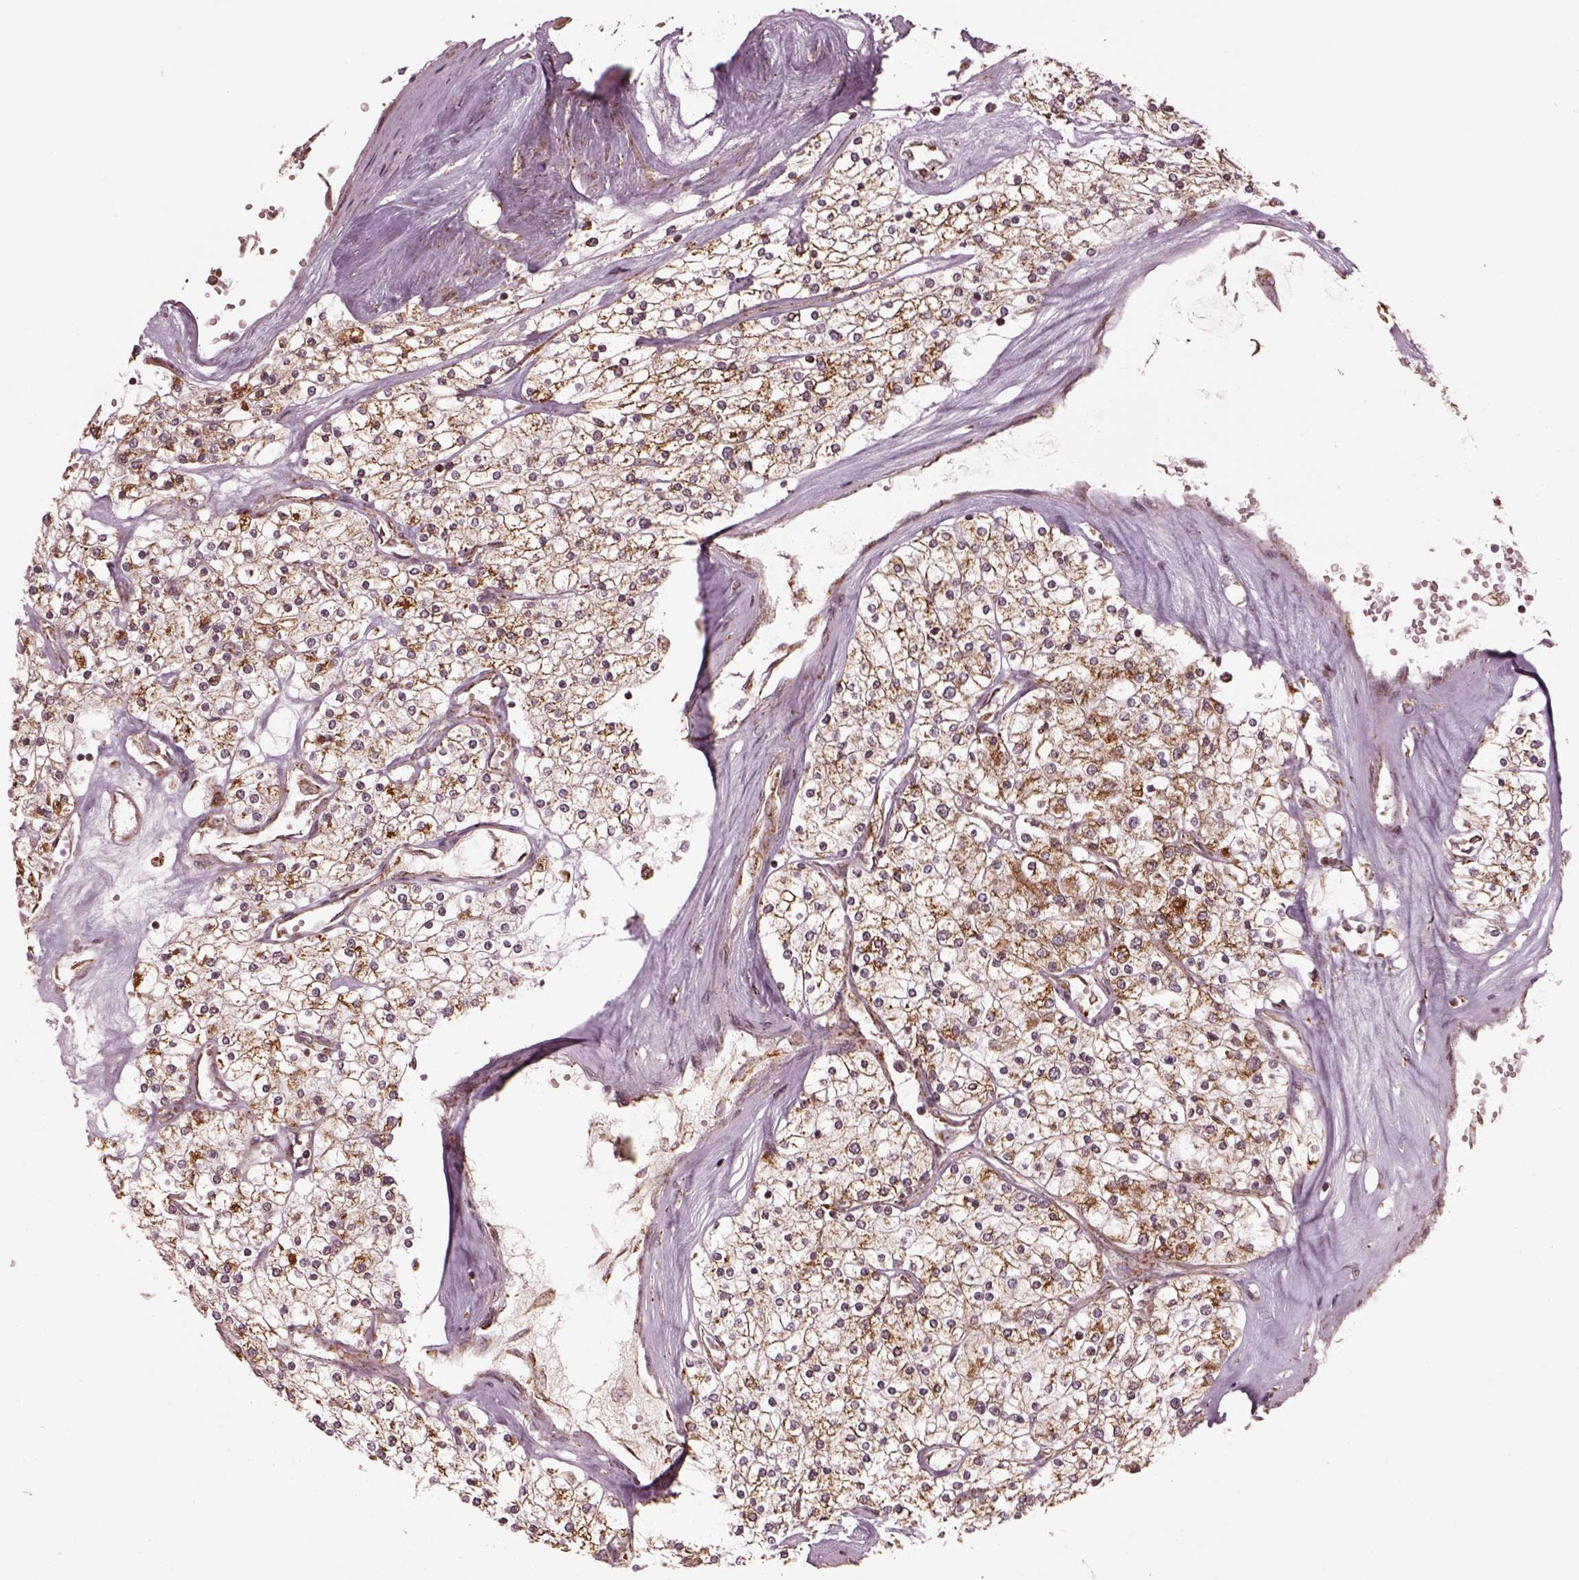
{"staining": {"intensity": "moderate", "quantity": ">75%", "location": "cytoplasmic/membranous"}, "tissue": "renal cancer", "cell_type": "Tumor cells", "image_type": "cancer", "snomed": [{"axis": "morphology", "description": "Adenocarcinoma, NOS"}, {"axis": "topography", "description": "Kidney"}], "caption": "Tumor cells display medium levels of moderate cytoplasmic/membranous staining in about >75% of cells in human renal cancer.", "gene": "SEL1L3", "patient": {"sex": "male", "age": 80}}